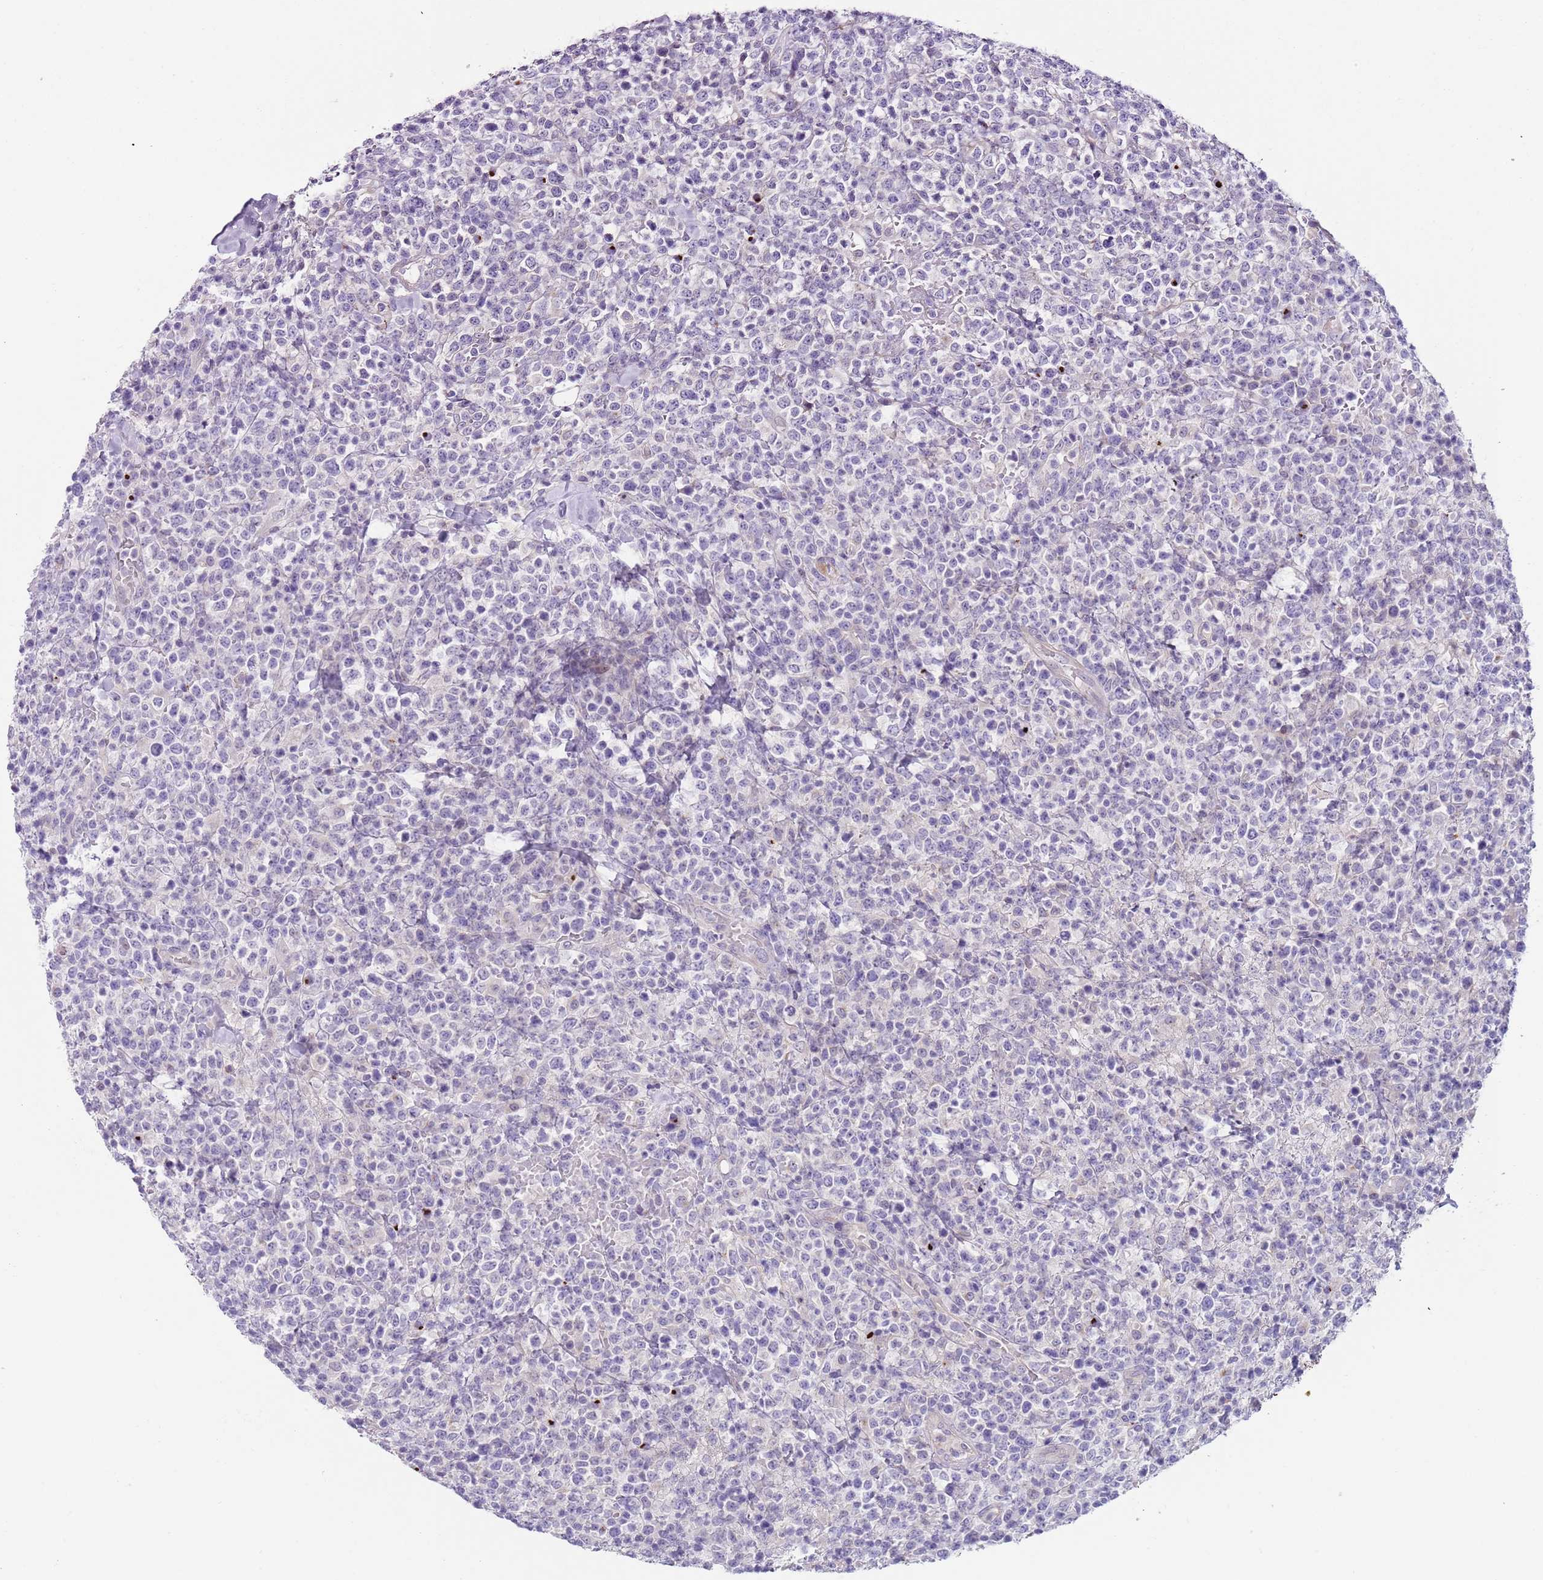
{"staining": {"intensity": "negative", "quantity": "none", "location": "none"}, "tissue": "lymphoma", "cell_type": "Tumor cells", "image_type": "cancer", "snomed": [{"axis": "morphology", "description": "Malignant lymphoma, non-Hodgkin's type, High grade"}, {"axis": "topography", "description": "Colon"}], "caption": "Lymphoma was stained to show a protein in brown. There is no significant expression in tumor cells.", "gene": "C2CD3", "patient": {"sex": "female", "age": 53}}